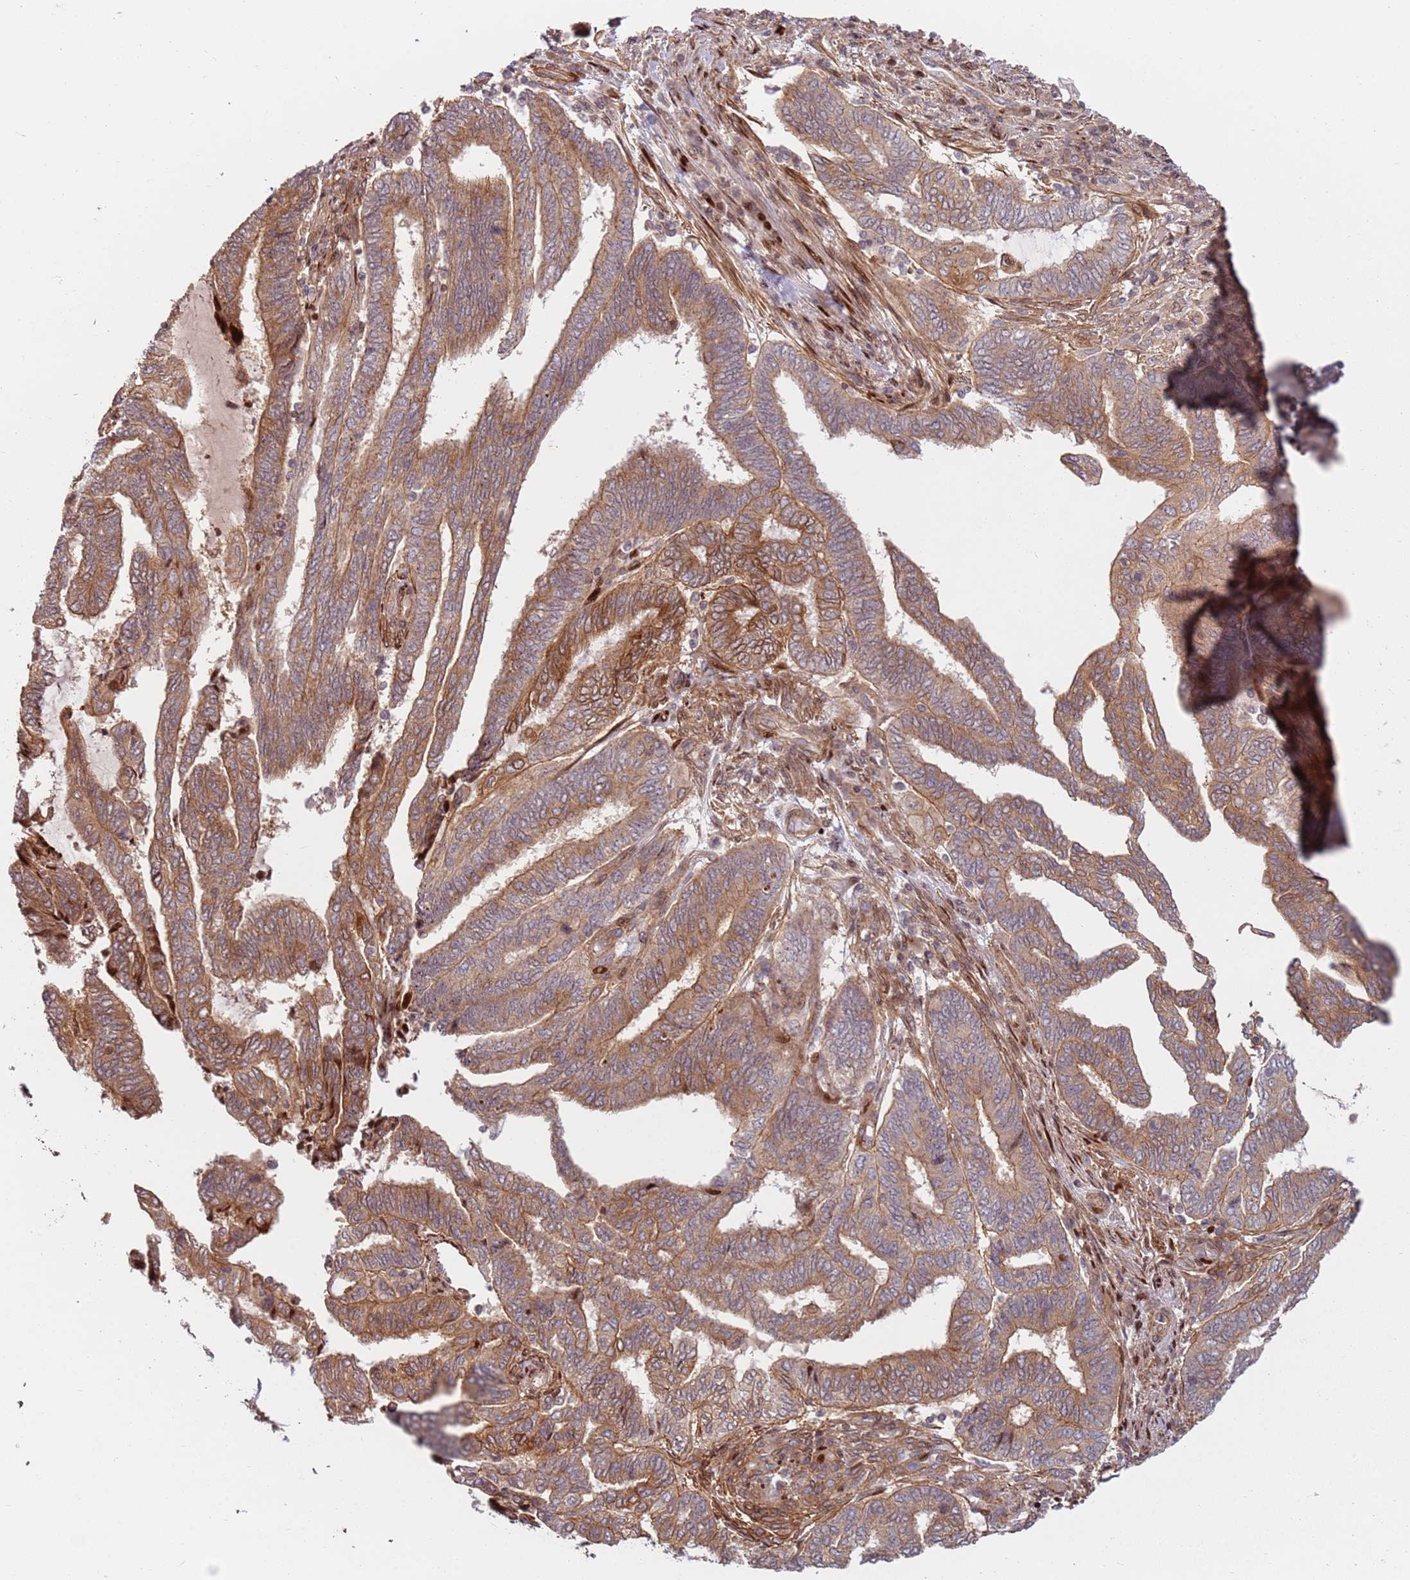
{"staining": {"intensity": "moderate", "quantity": ">75%", "location": "cytoplasmic/membranous"}, "tissue": "endometrial cancer", "cell_type": "Tumor cells", "image_type": "cancer", "snomed": [{"axis": "morphology", "description": "Adenocarcinoma, NOS"}, {"axis": "topography", "description": "Uterus"}, {"axis": "topography", "description": "Endometrium"}], "caption": "There is medium levels of moderate cytoplasmic/membranous expression in tumor cells of endometrial adenocarcinoma, as demonstrated by immunohistochemical staining (brown color).", "gene": "TMEM233", "patient": {"sex": "female", "age": 70}}